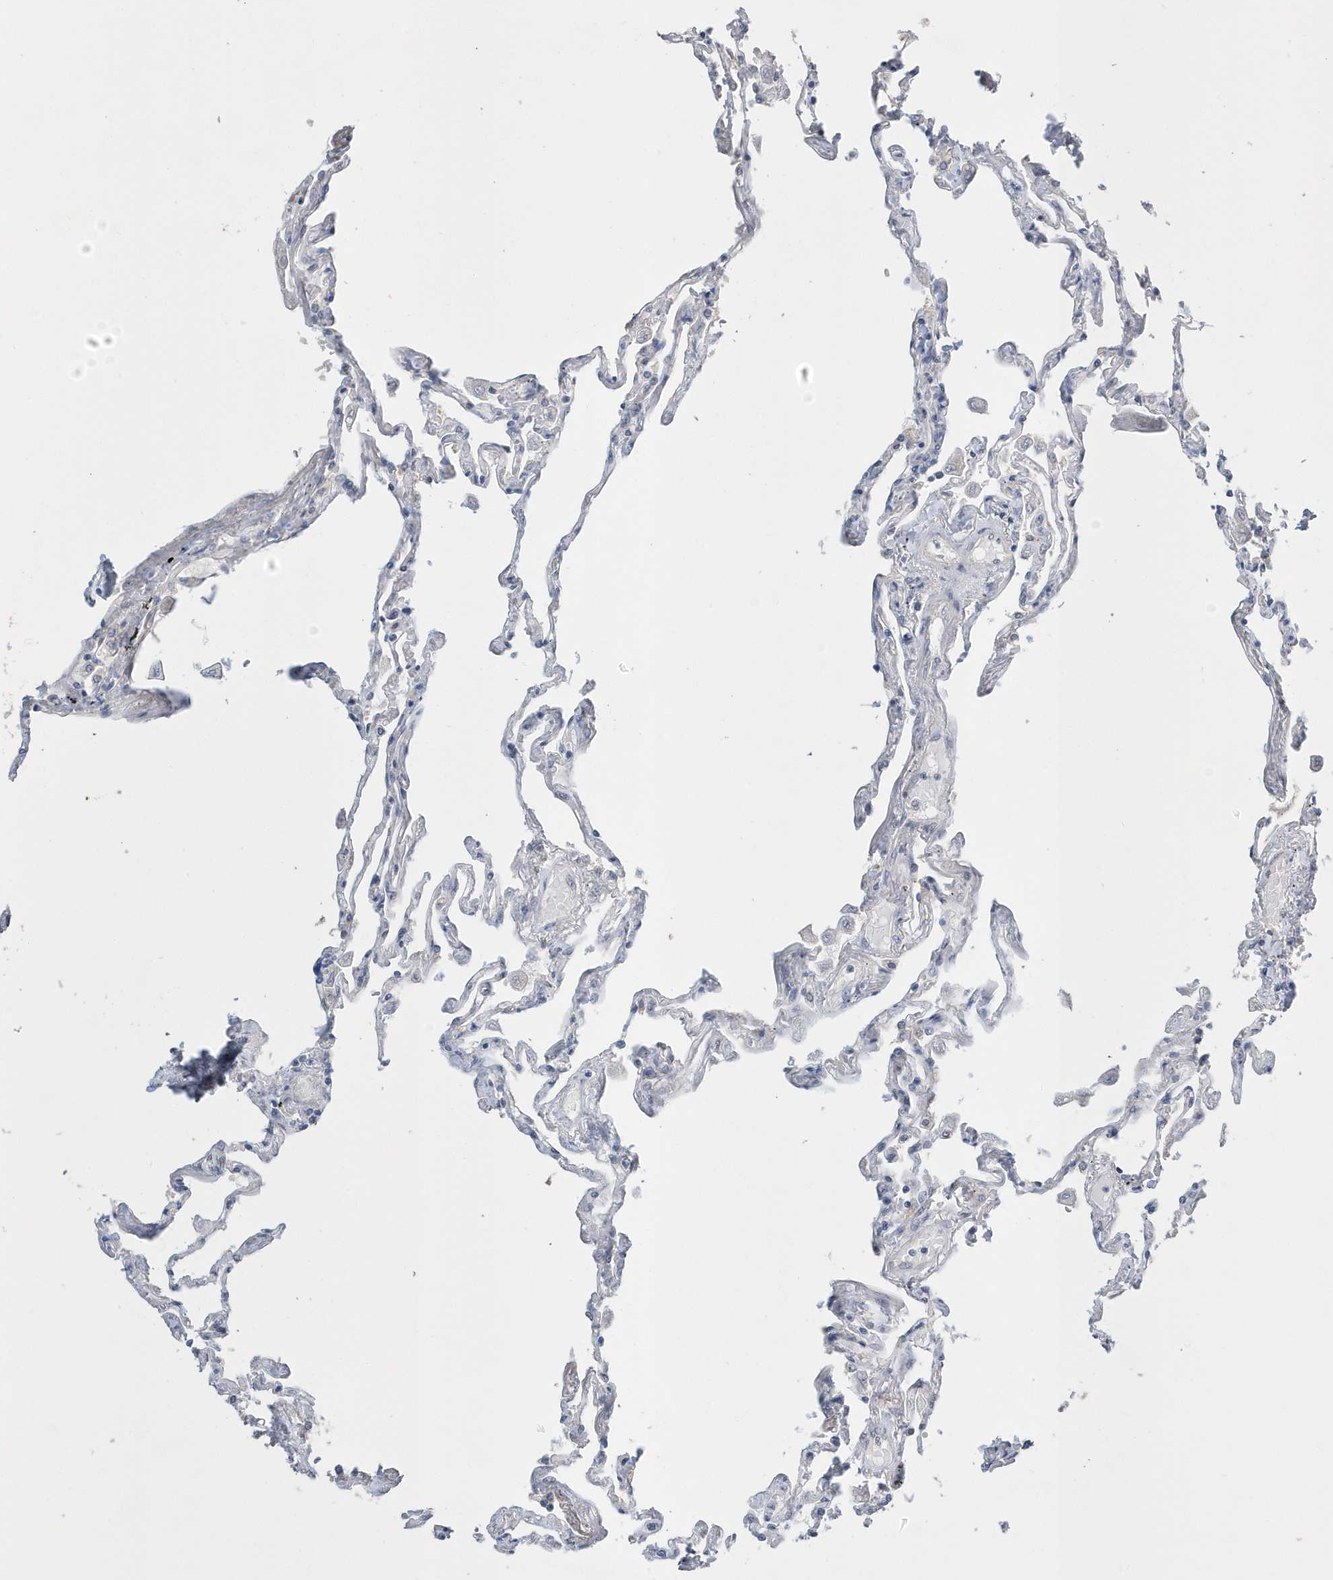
{"staining": {"intensity": "negative", "quantity": "none", "location": "none"}, "tissue": "lung", "cell_type": "Alveolar cells", "image_type": "normal", "snomed": [{"axis": "morphology", "description": "Normal tissue, NOS"}, {"axis": "topography", "description": "Lung"}], "caption": "High power microscopy histopathology image of an immunohistochemistry micrograph of normal lung, revealing no significant staining in alveolar cells.", "gene": "SPATA5", "patient": {"sex": "female", "age": 67}}